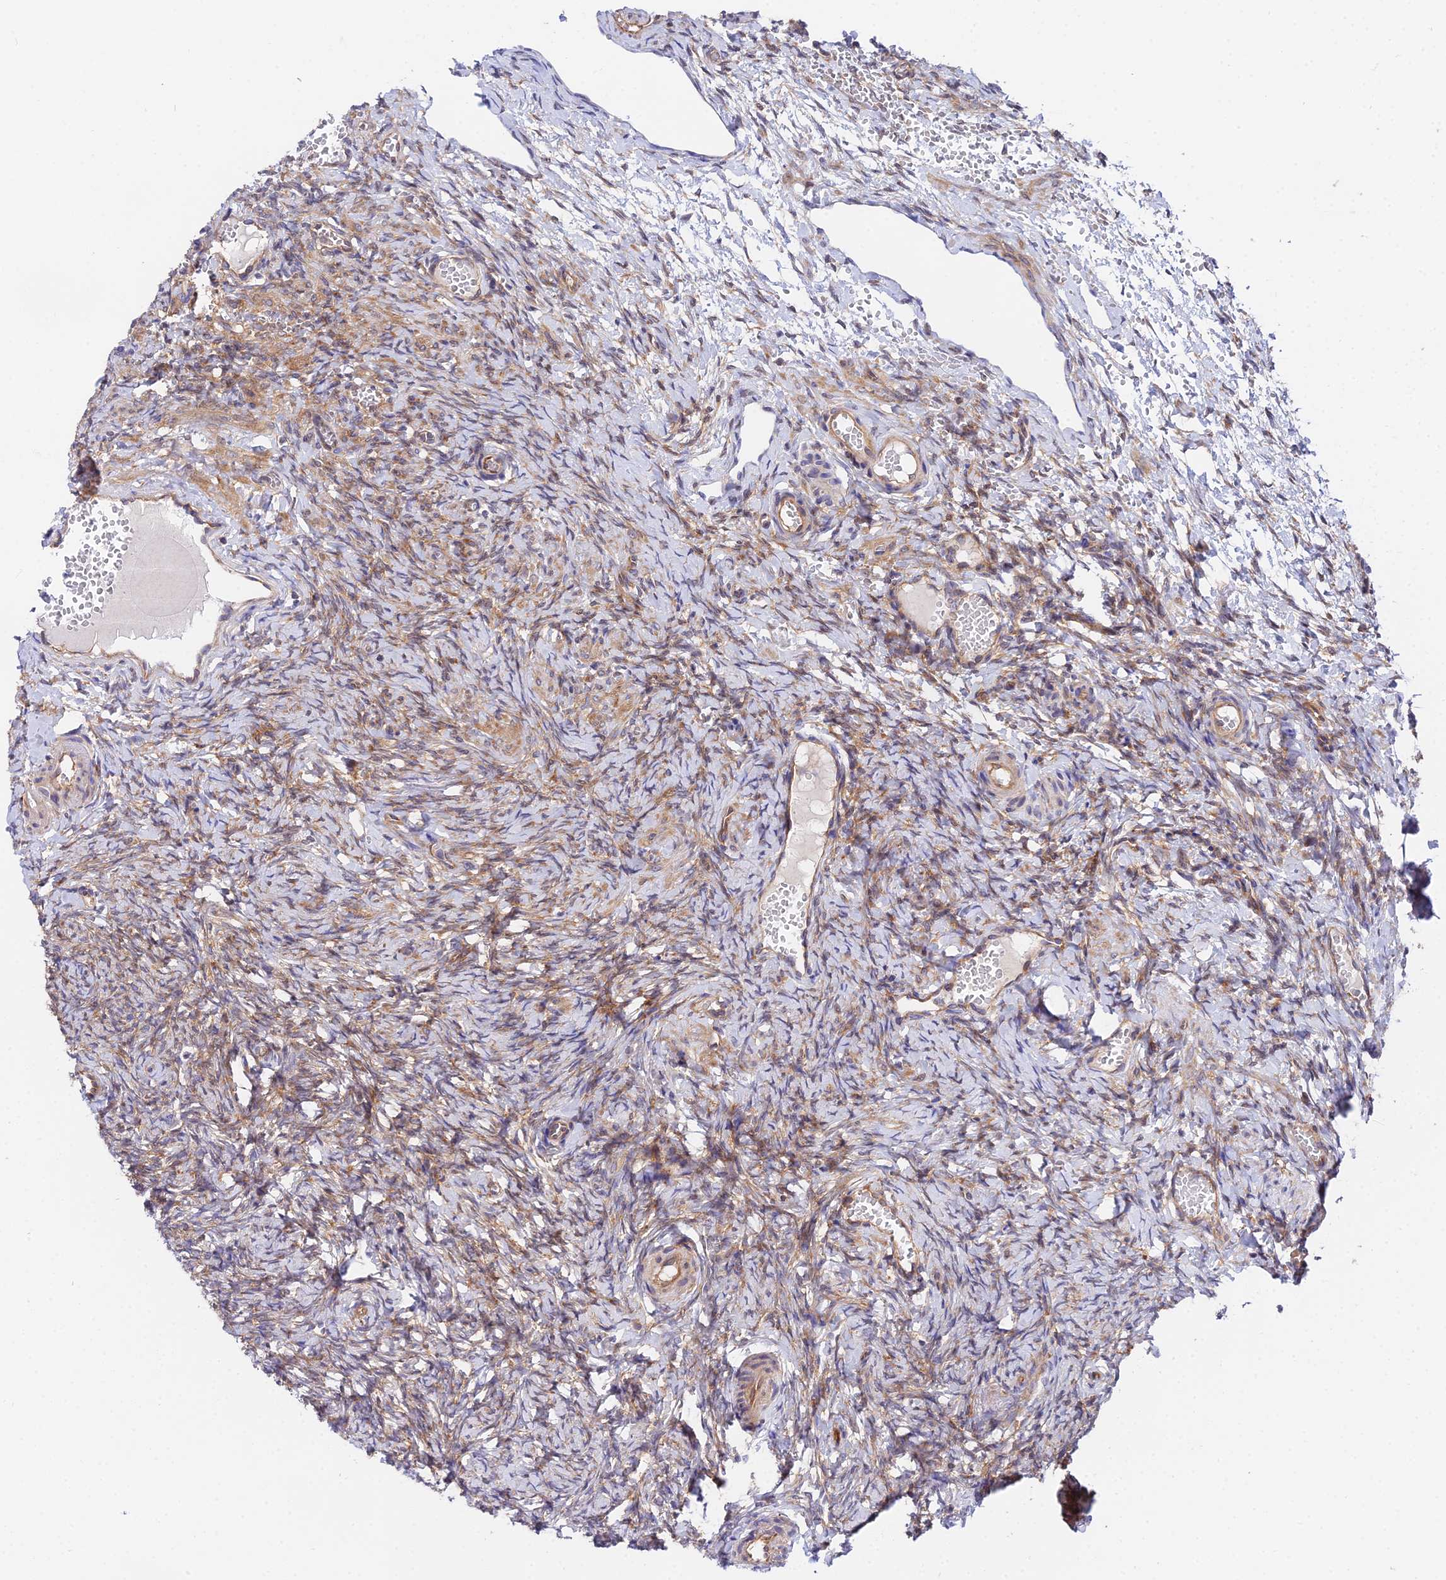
{"staining": {"intensity": "weak", "quantity": "25%-75%", "location": "cytoplasmic/membranous"}, "tissue": "ovary", "cell_type": "Ovarian stroma cells", "image_type": "normal", "snomed": [{"axis": "morphology", "description": "Adenocarcinoma, NOS"}, {"axis": "topography", "description": "Endometrium"}], "caption": "Protein analysis of normal ovary reveals weak cytoplasmic/membranous expression in approximately 25%-75% of ovarian stroma cells.", "gene": "PPP2R2A", "patient": {"sex": "female", "age": 32}}